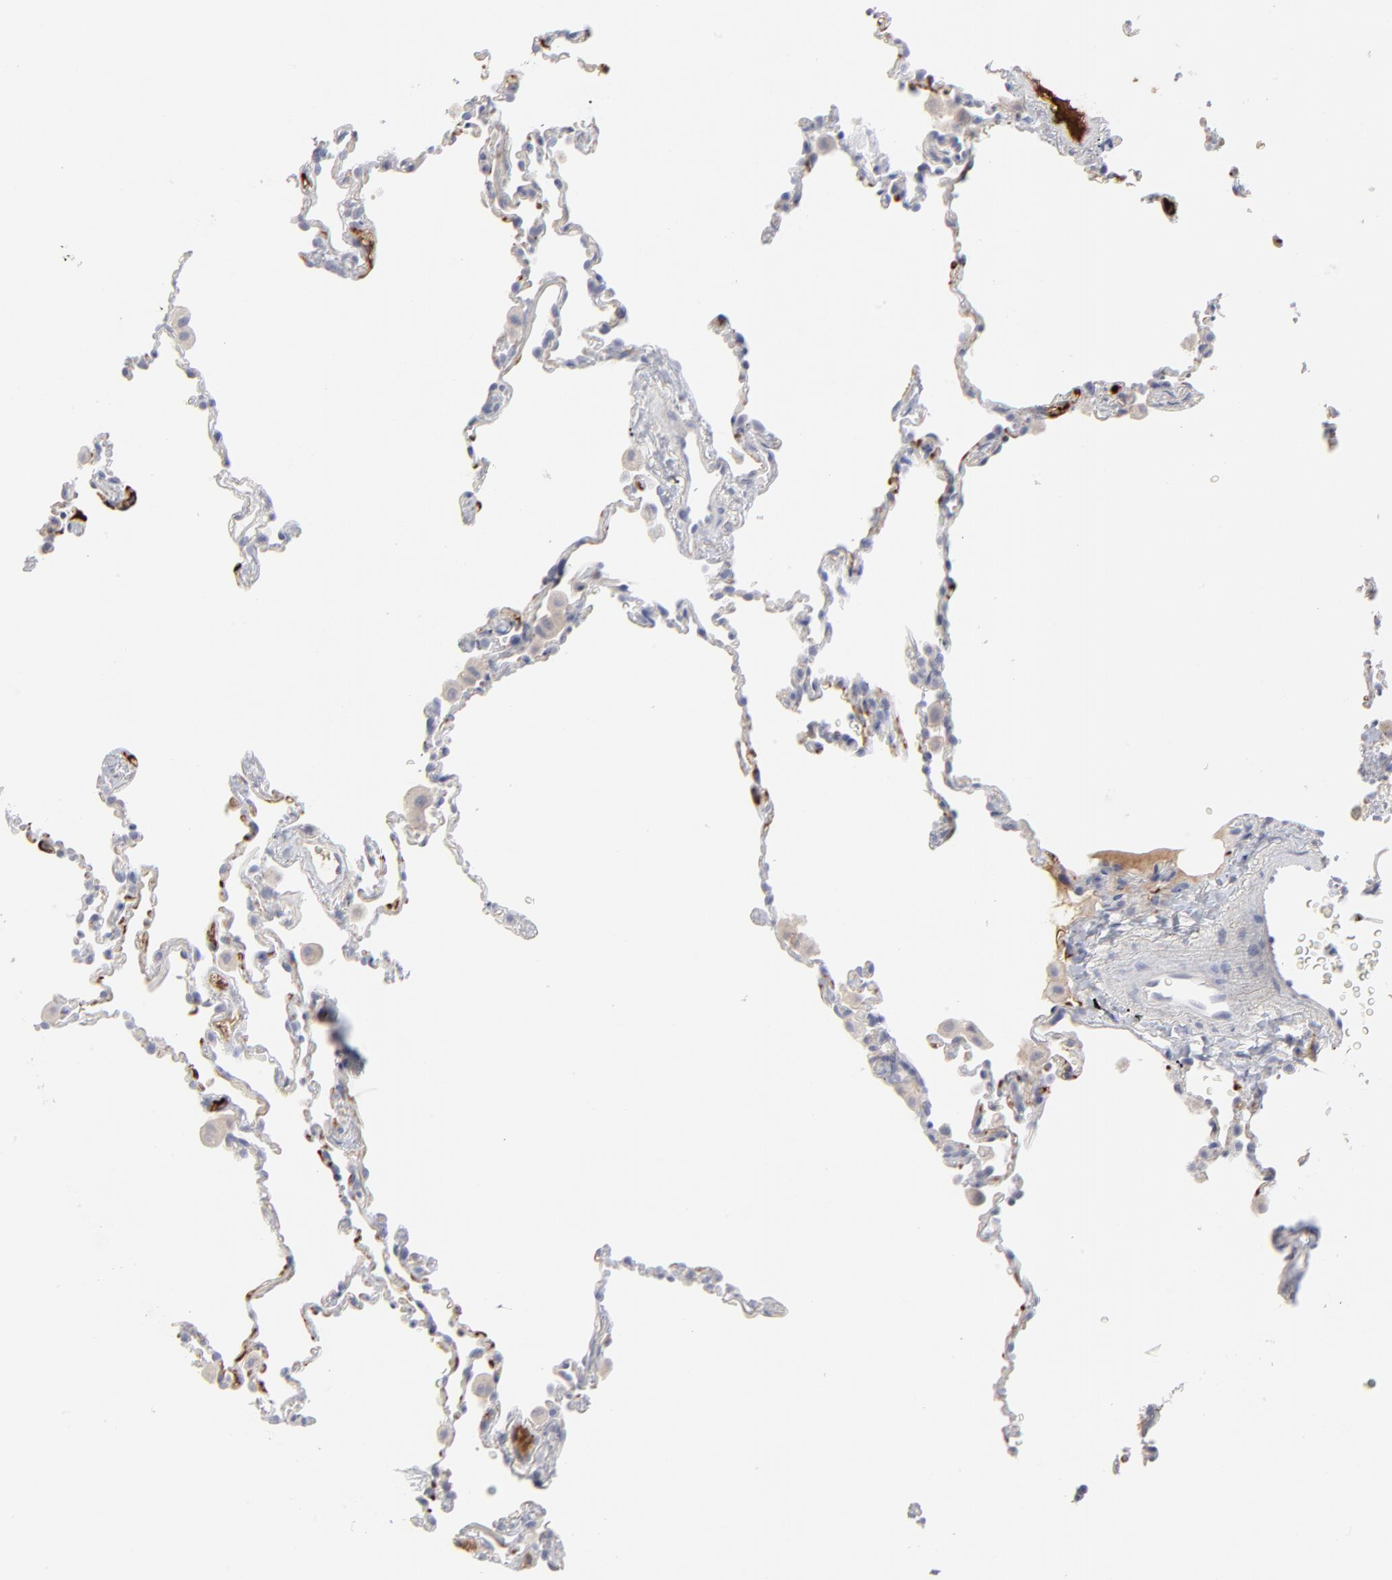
{"staining": {"intensity": "negative", "quantity": "none", "location": "none"}, "tissue": "lung", "cell_type": "Alveolar cells", "image_type": "normal", "snomed": [{"axis": "morphology", "description": "Normal tissue, NOS"}, {"axis": "morphology", "description": "Soft tissue tumor metastatic"}, {"axis": "topography", "description": "Lung"}], "caption": "Immunohistochemistry of benign lung exhibits no staining in alveolar cells.", "gene": "CCR3", "patient": {"sex": "male", "age": 59}}